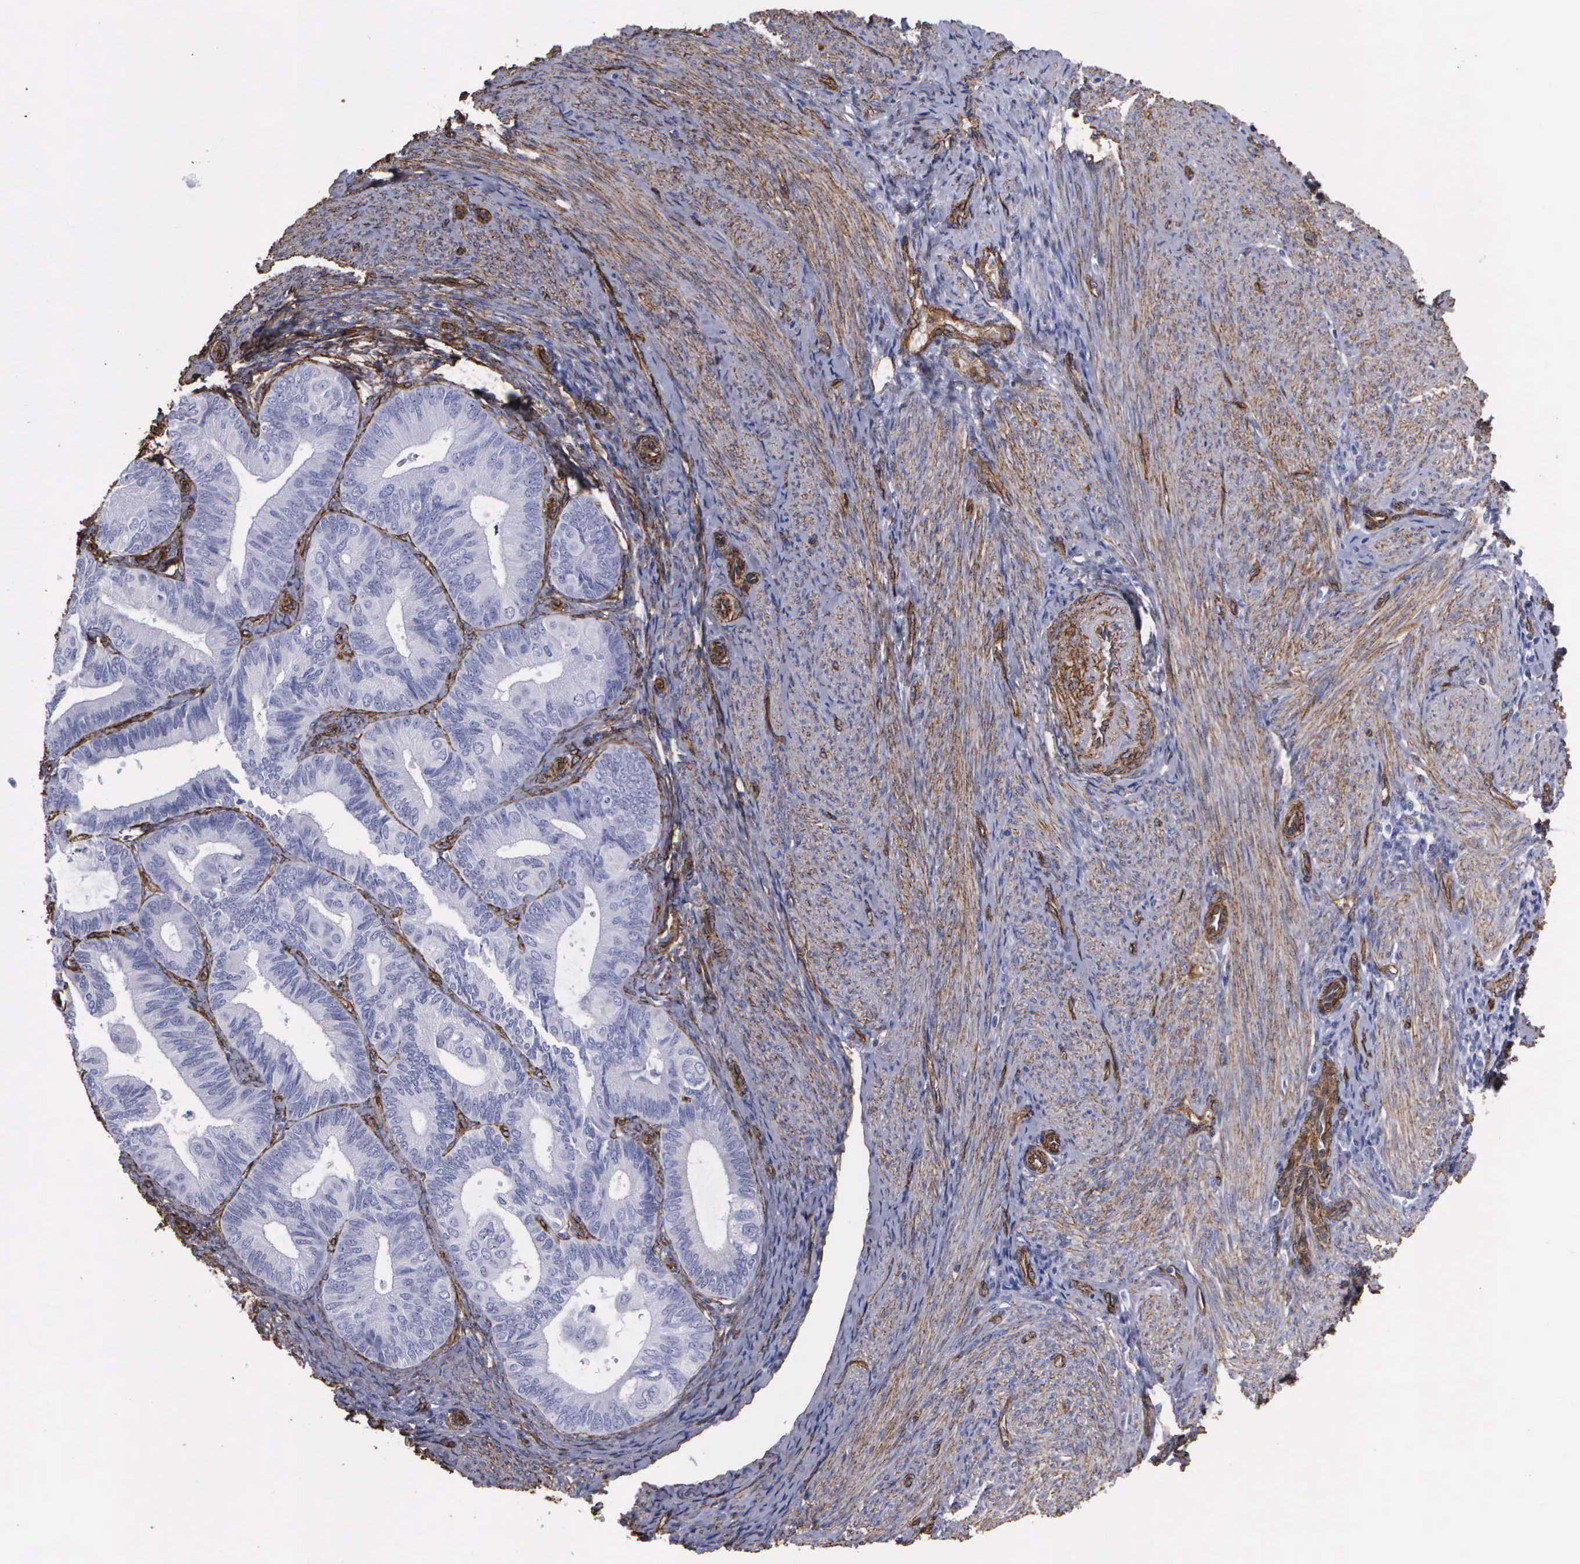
{"staining": {"intensity": "negative", "quantity": "none", "location": "none"}, "tissue": "endometrial cancer", "cell_type": "Tumor cells", "image_type": "cancer", "snomed": [{"axis": "morphology", "description": "Adenocarcinoma, NOS"}, {"axis": "topography", "description": "Endometrium"}], "caption": "An image of adenocarcinoma (endometrial) stained for a protein displays no brown staining in tumor cells. (DAB (3,3'-diaminobenzidine) immunohistochemistry (IHC) with hematoxylin counter stain).", "gene": "MAGEB10", "patient": {"sex": "female", "age": 63}}